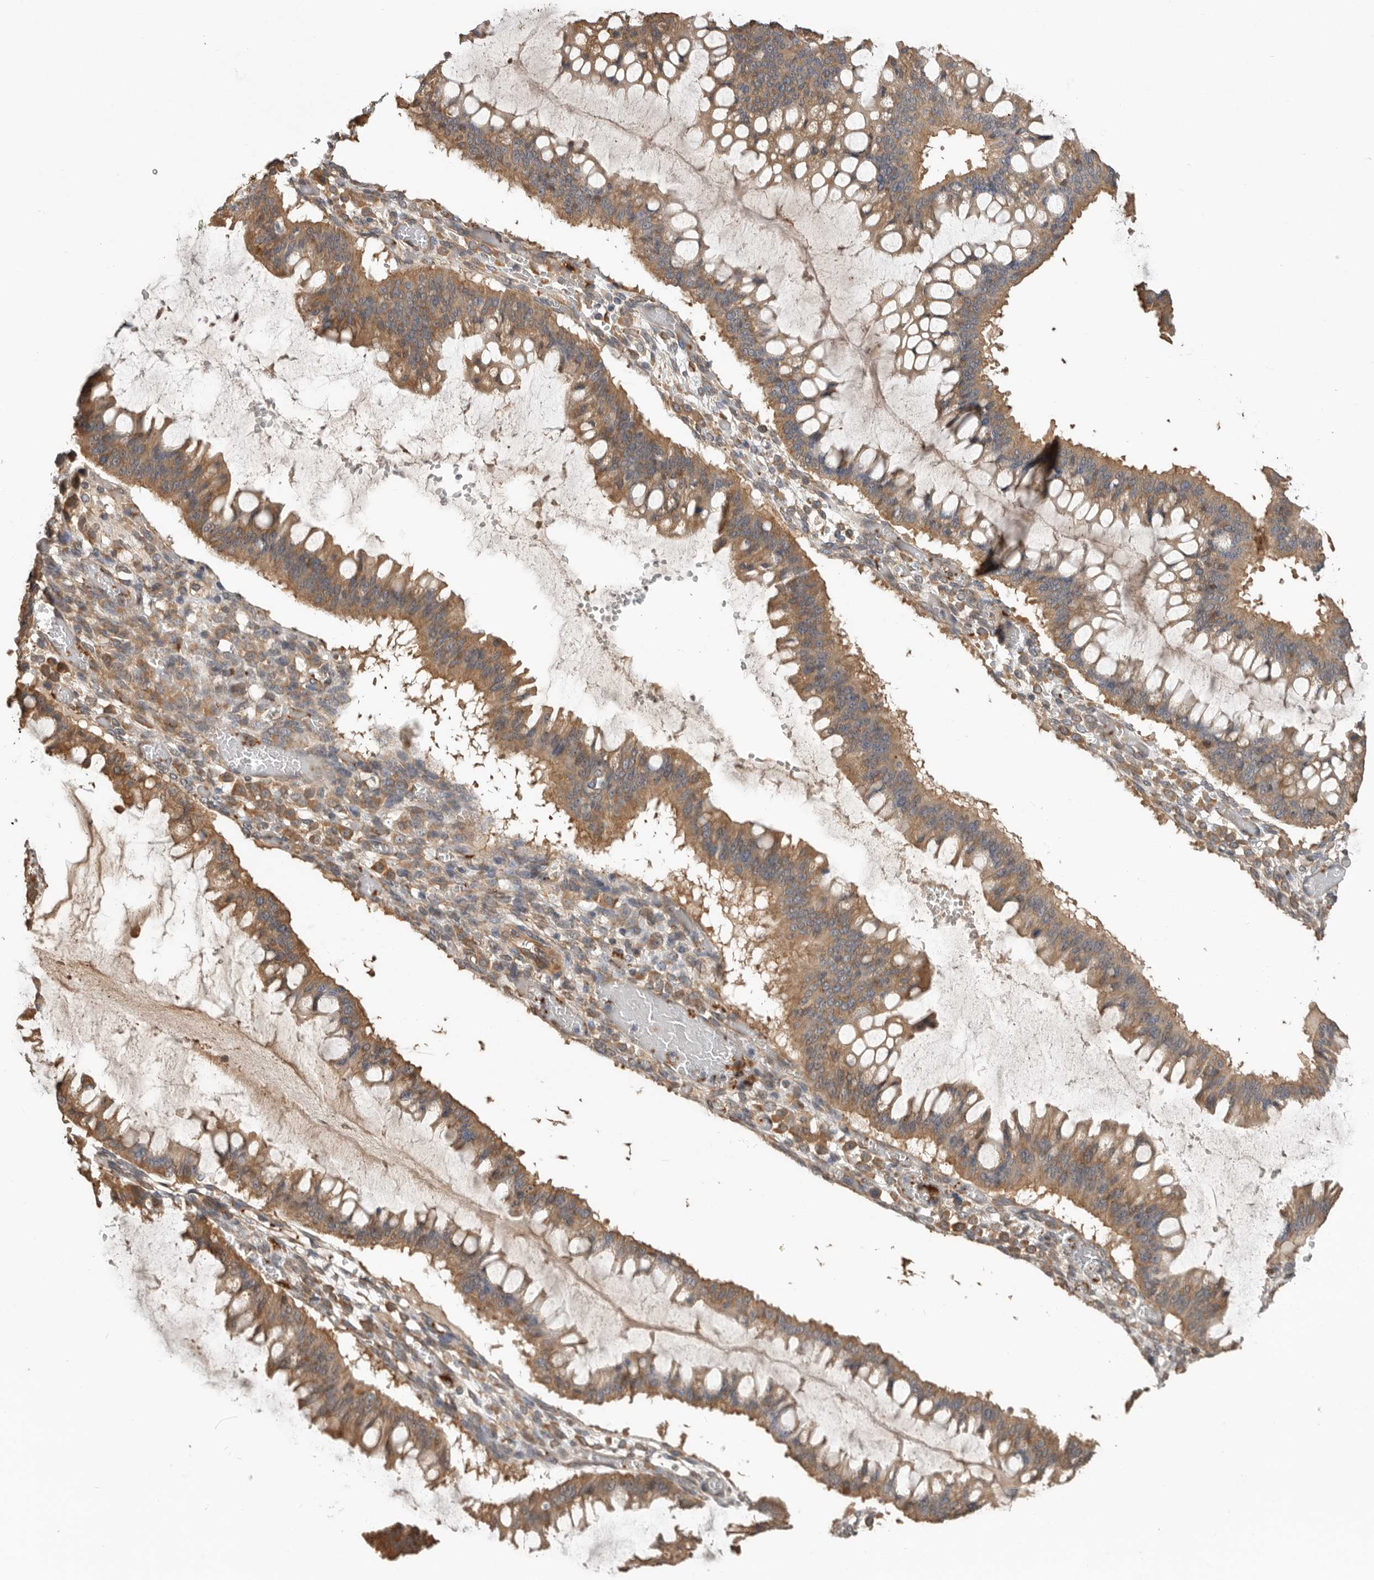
{"staining": {"intensity": "moderate", "quantity": "25%-75%", "location": "cytoplasmic/membranous"}, "tissue": "ovarian cancer", "cell_type": "Tumor cells", "image_type": "cancer", "snomed": [{"axis": "morphology", "description": "Cystadenocarcinoma, mucinous, NOS"}, {"axis": "topography", "description": "Ovary"}], "caption": "Immunohistochemistry image of human ovarian cancer stained for a protein (brown), which shows medium levels of moderate cytoplasmic/membranous staining in about 25%-75% of tumor cells.", "gene": "CDC42BPB", "patient": {"sex": "female", "age": 73}}